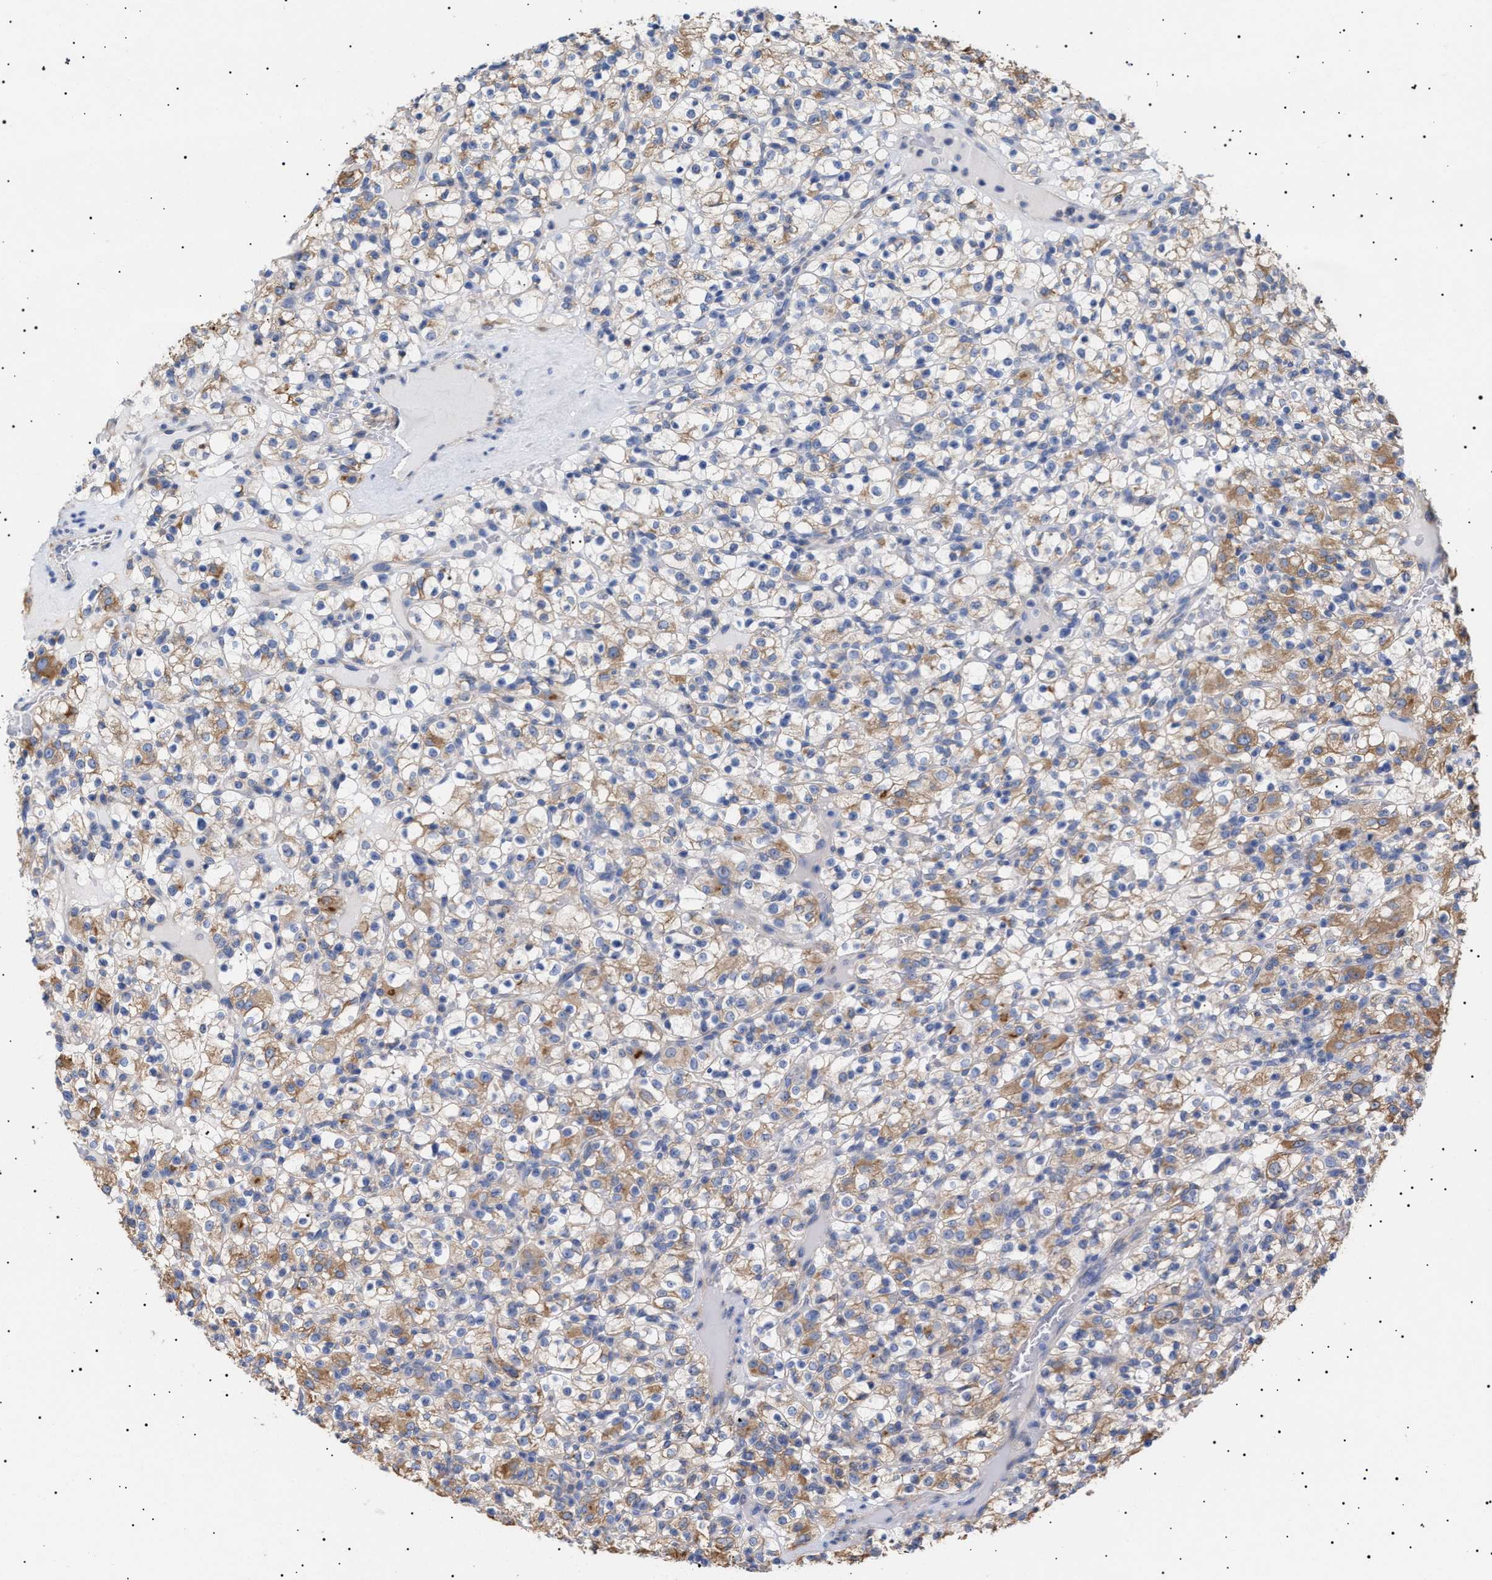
{"staining": {"intensity": "moderate", "quantity": "25%-75%", "location": "cytoplasmic/membranous"}, "tissue": "renal cancer", "cell_type": "Tumor cells", "image_type": "cancer", "snomed": [{"axis": "morphology", "description": "Normal tissue, NOS"}, {"axis": "morphology", "description": "Adenocarcinoma, NOS"}, {"axis": "topography", "description": "Kidney"}], "caption": "Immunohistochemistry (IHC) micrograph of neoplastic tissue: human adenocarcinoma (renal) stained using IHC exhibits medium levels of moderate protein expression localized specifically in the cytoplasmic/membranous of tumor cells, appearing as a cytoplasmic/membranous brown color.", "gene": "ERCC6L2", "patient": {"sex": "female", "age": 72}}